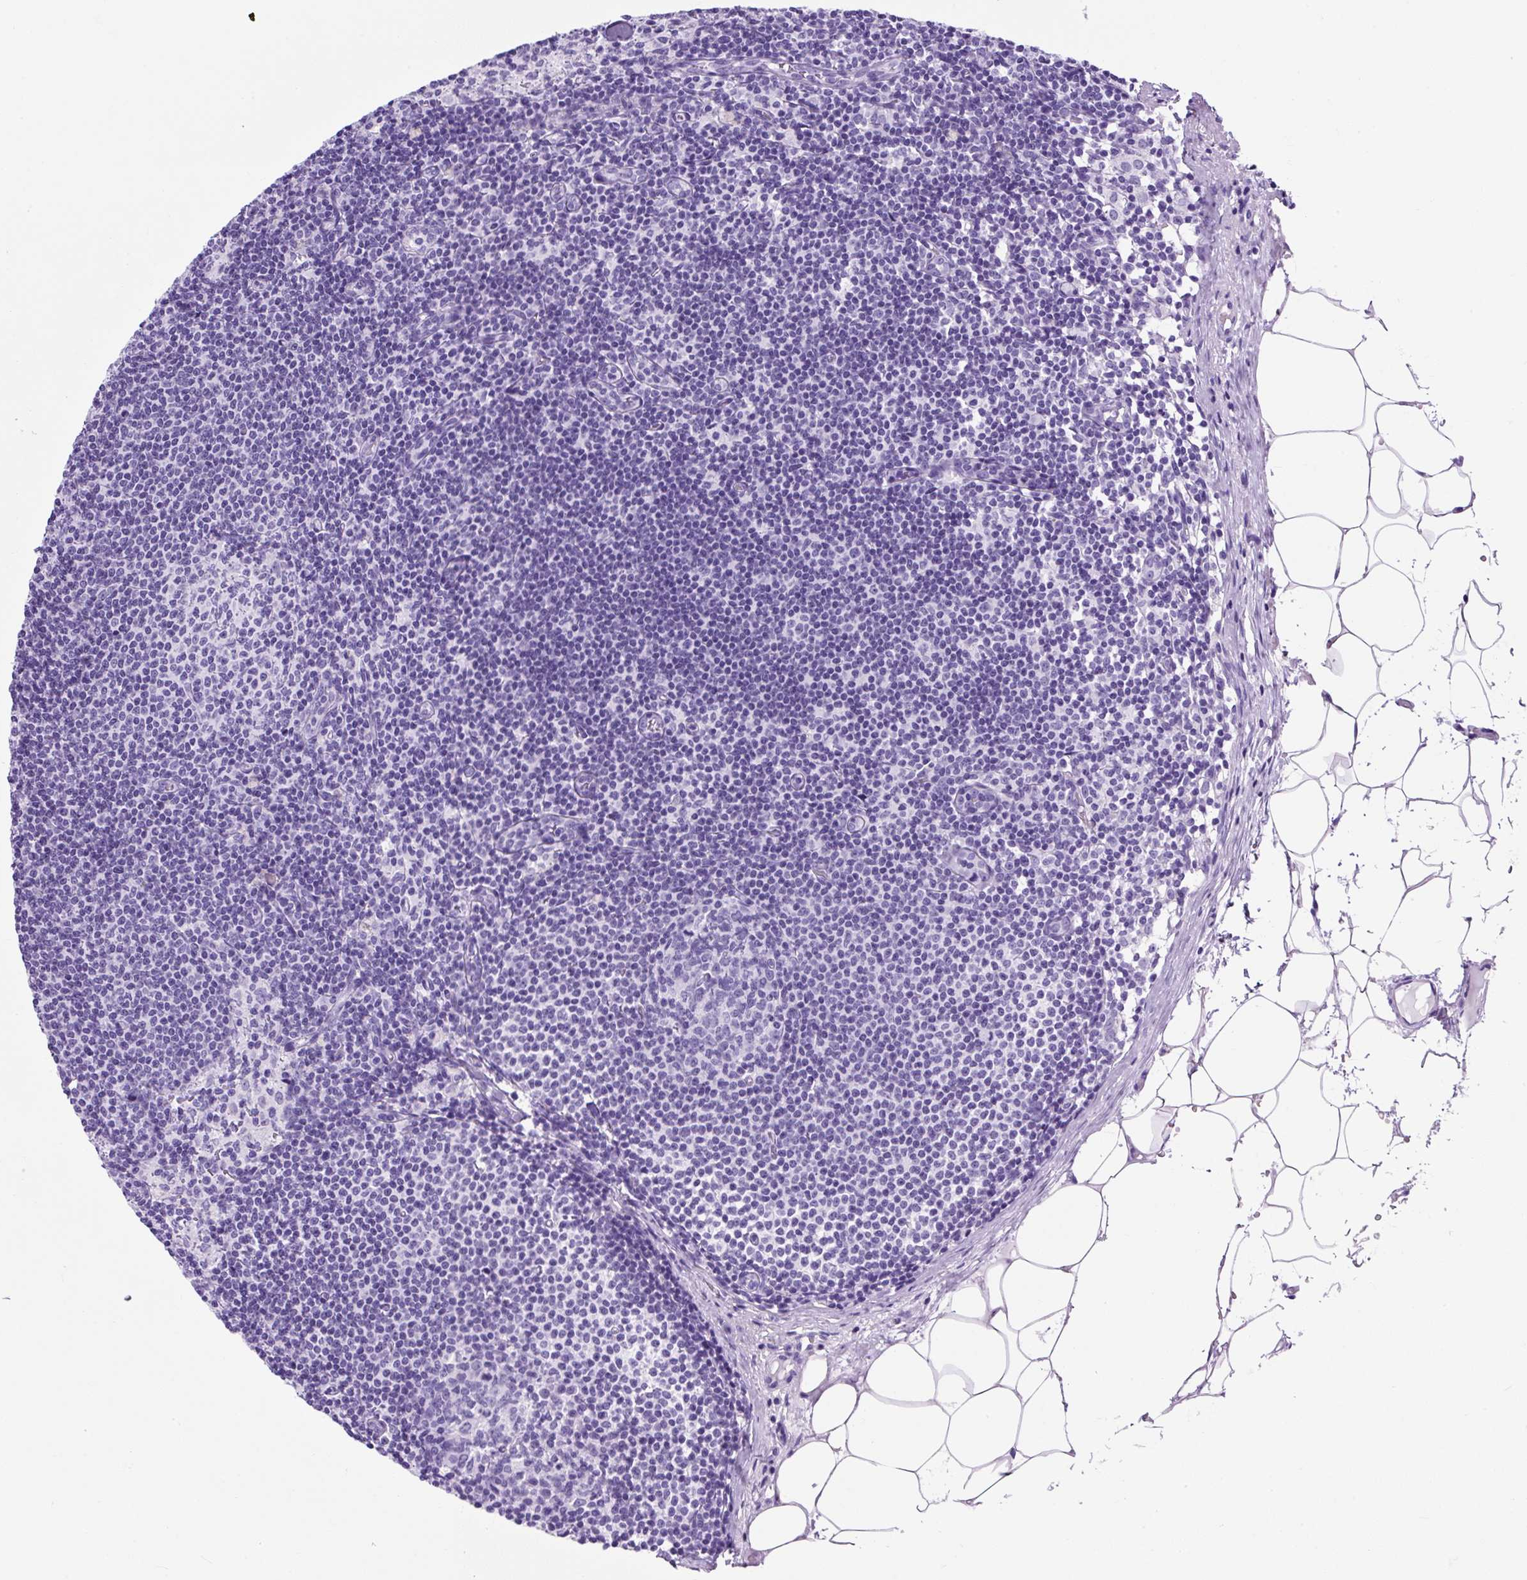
{"staining": {"intensity": "negative", "quantity": "none", "location": "none"}, "tissue": "lymph node", "cell_type": "Germinal center cells", "image_type": "normal", "snomed": [{"axis": "morphology", "description": "Normal tissue, NOS"}, {"axis": "topography", "description": "Lymph node"}], "caption": "Immunohistochemical staining of benign human lymph node exhibits no significant staining in germinal center cells. (Stains: DAB (3,3'-diaminobenzidine) immunohistochemistry (IHC) with hematoxylin counter stain, Microscopy: brightfield microscopy at high magnification).", "gene": "KRT12", "patient": {"sex": "male", "age": 49}}